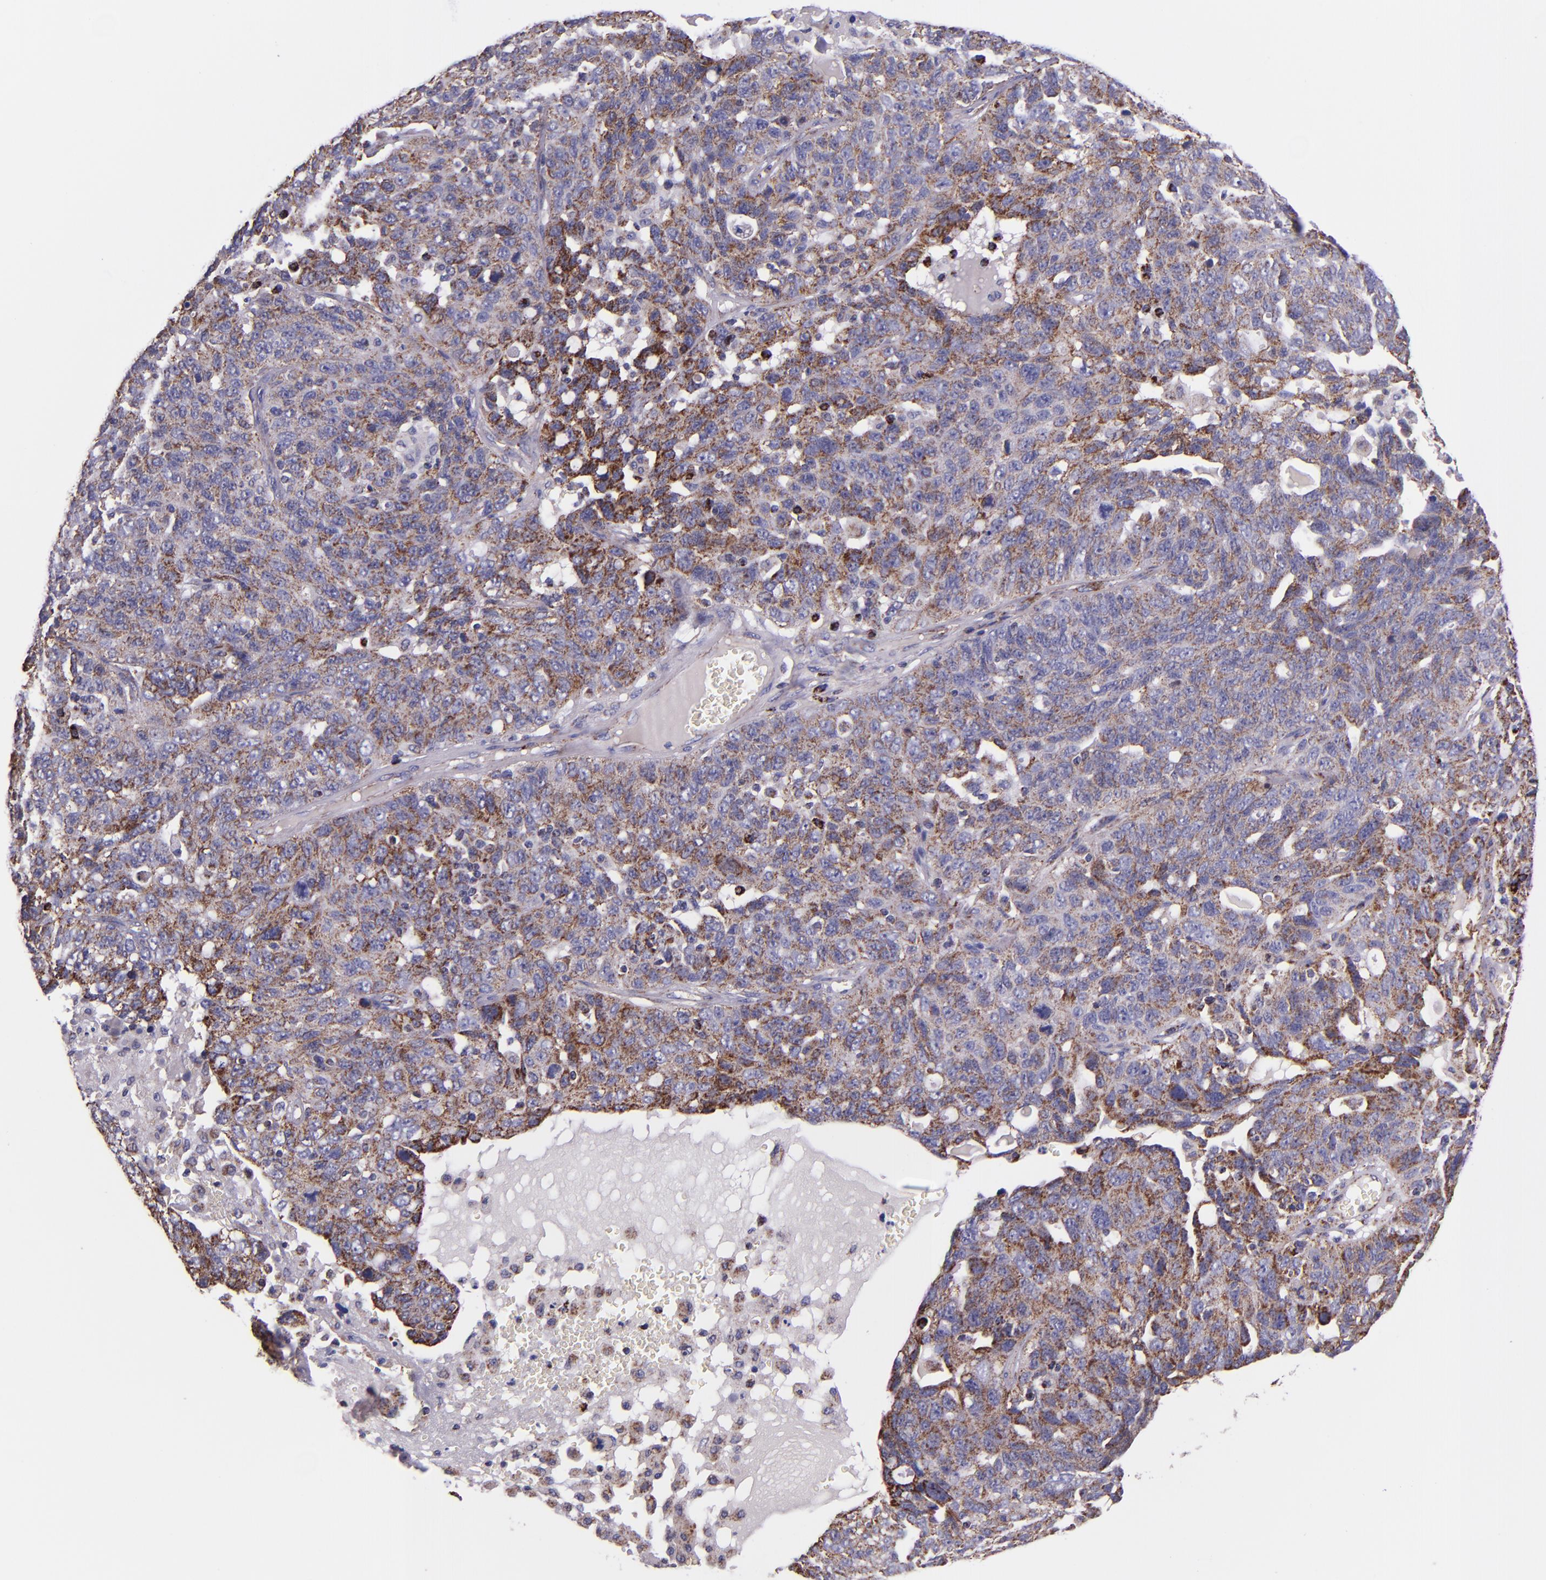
{"staining": {"intensity": "moderate", "quantity": ">75%", "location": "cytoplasmic/membranous"}, "tissue": "ovarian cancer", "cell_type": "Tumor cells", "image_type": "cancer", "snomed": [{"axis": "morphology", "description": "Cystadenocarcinoma, serous, NOS"}, {"axis": "topography", "description": "Ovary"}], "caption": "Serous cystadenocarcinoma (ovarian) was stained to show a protein in brown. There is medium levels of moderate cytoplasmic/membranous expression in about >75% of tumor cells.", "gene": "IDH3G", "patient": {"sex": "female", "age": 71}}